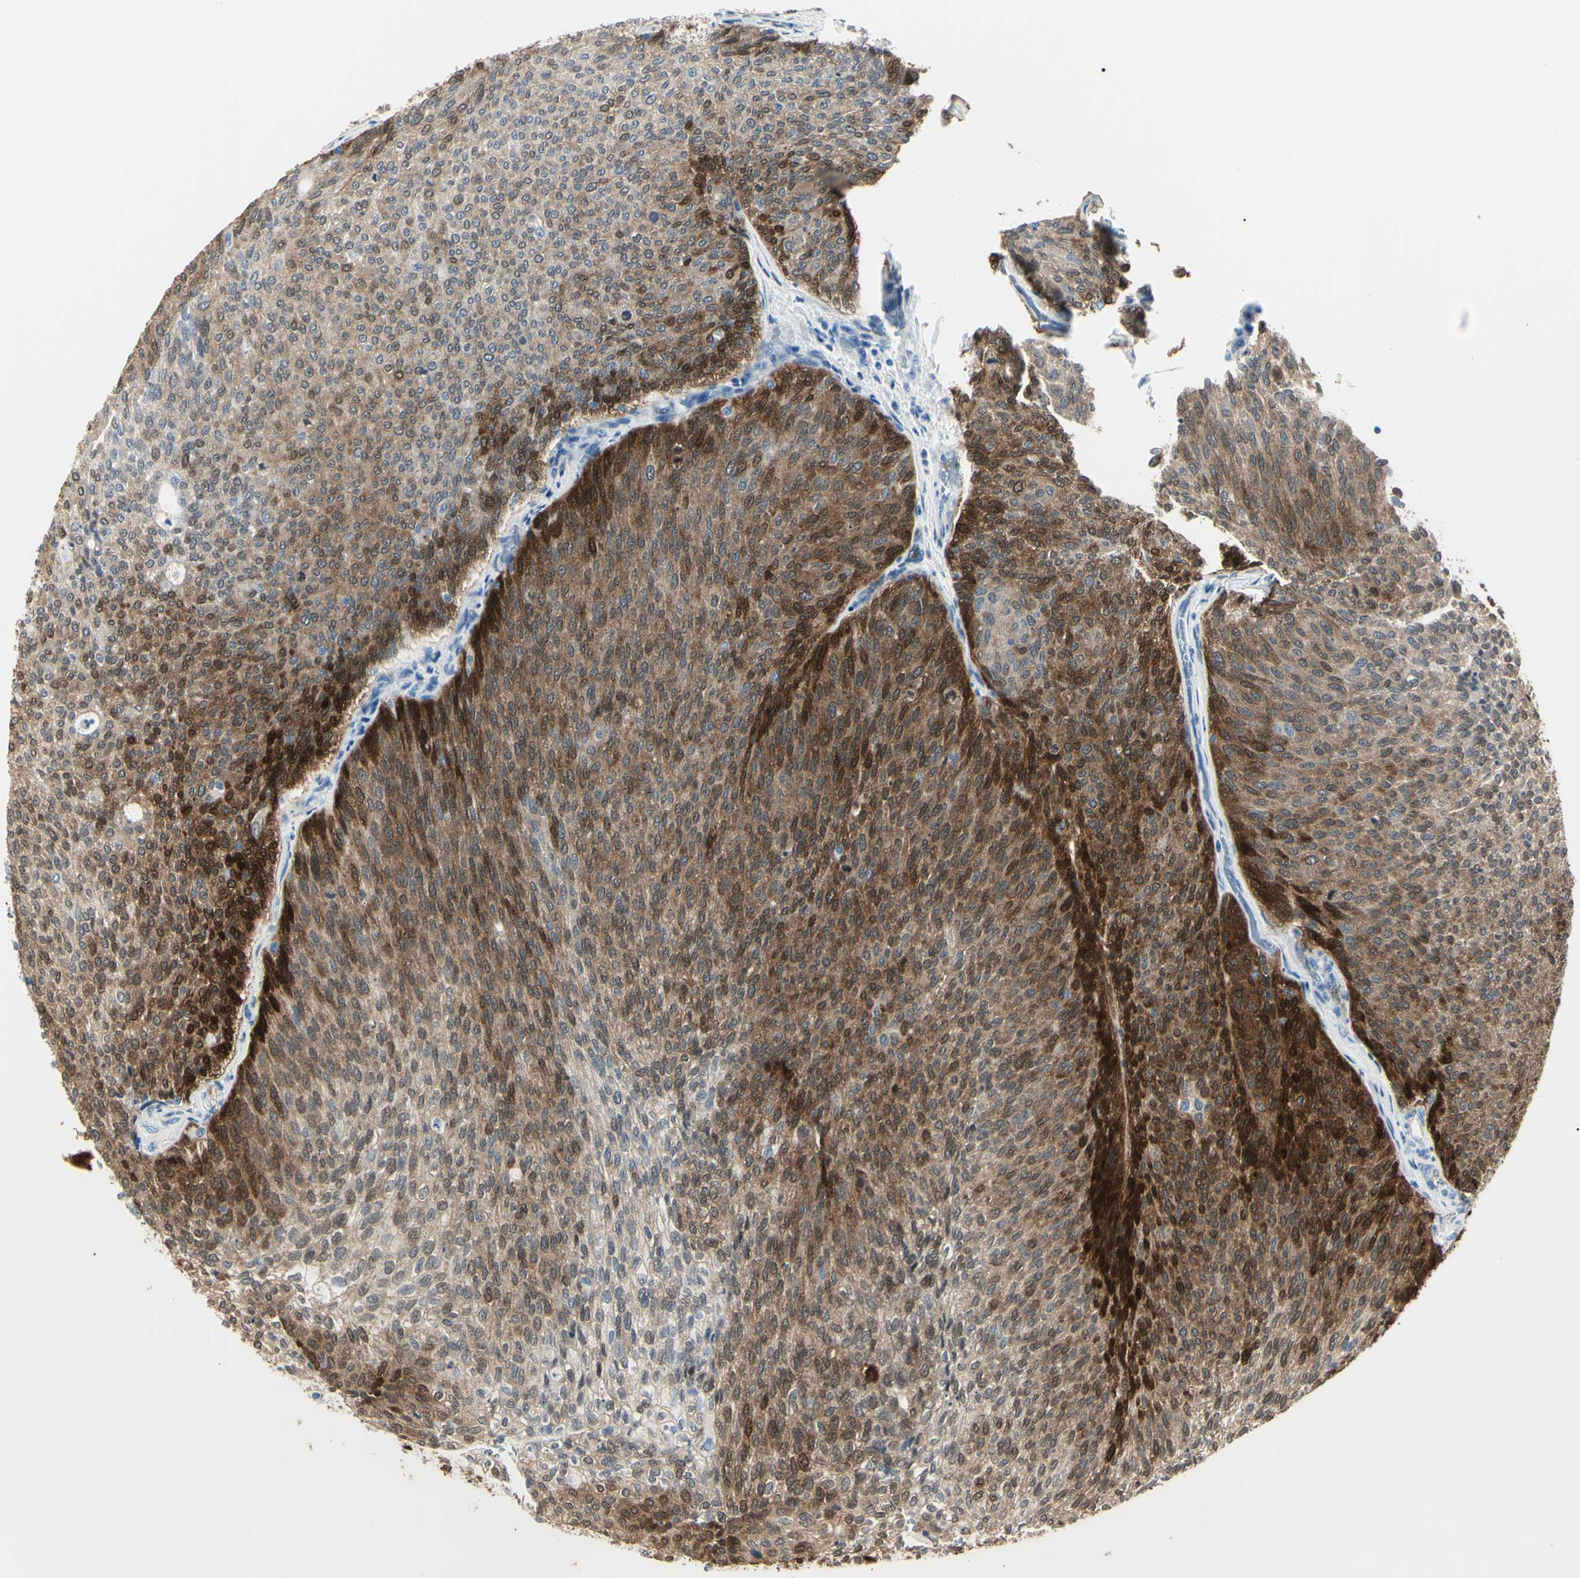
{"staining": {"intensity": "strong", "quantity": "<25%", "location": "cytoplasmic/membranous,nuclear"}, "tissue": "urothelial cancer", "cell_type": "Tumor cells", "image_type": "cancer", "snomed": [{"axis": "morphology", "description": "Urothelial carcinoma, Low grade"}, {"axis": "topography", "description": "Urinary bladder"}], "caption": "Urothelial cancer stained with DAB (3,3'-diaminobenzidine) immunohistochemistry reveals medium levels of strong cytoplasmic/membranous and nuclear expression in approximately <25% of tumor cells. The protein of interest is shown in brown color, while the nuclei are stained blue.", "gene": "AKR1C3", "patient": {"sex": "female", "age": 79}}